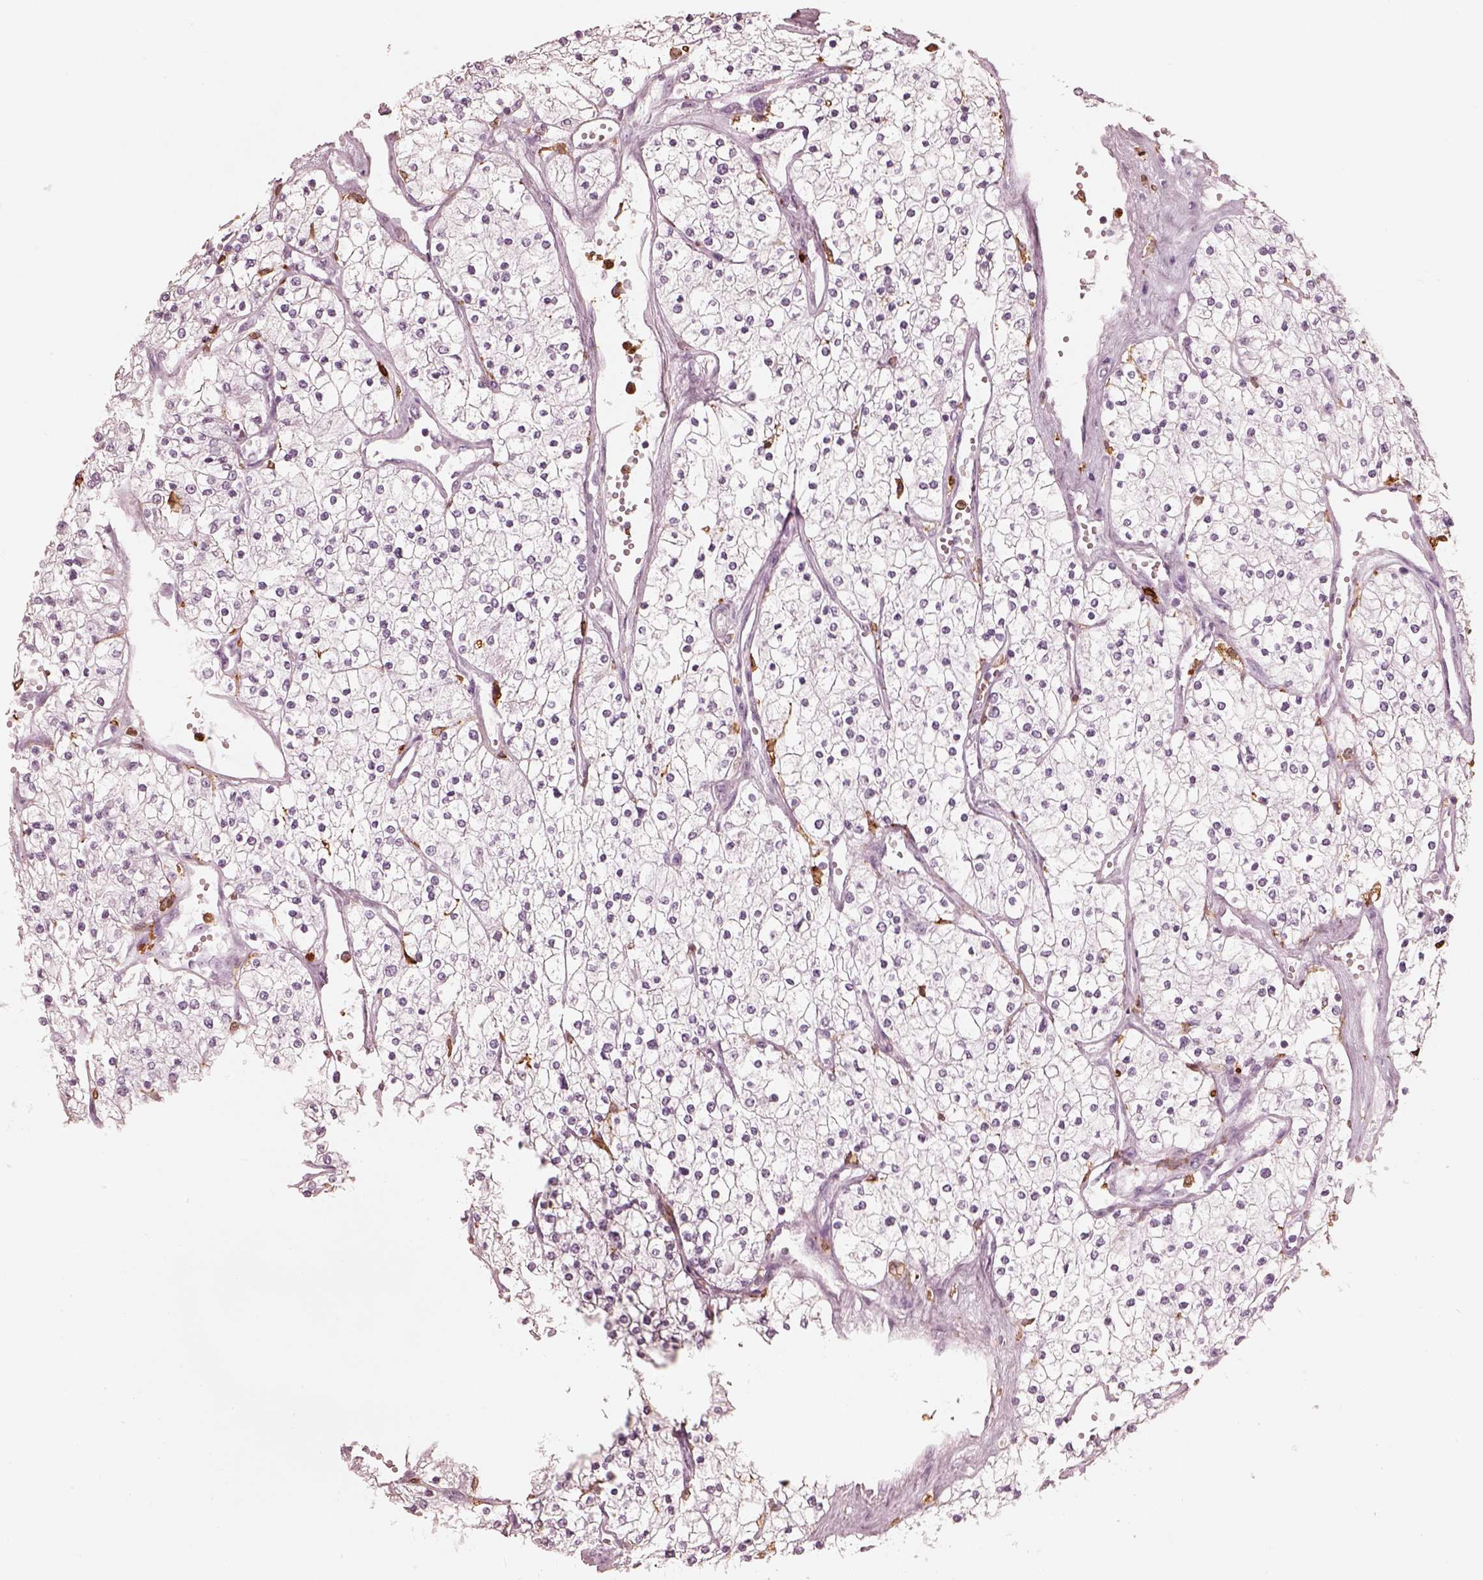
{"staining": {"intensity": "negative", "quantity": "none", "location": "none"}, "tissue": "renal cancer", "cell_type": "Tumor cells", "image_type": "cancer", "snomed": [{"axis": "morphology", "description": "Adenocarcinoma, NOS"}, {"axis": "topography", "description": "Kidney"}], "caption": "DAB (3,3'-diaminobenzidine) immunohistochemical staining of human adenocarcinoma (renal) demonstrates no significant expression in tumor cells.", "gene": "ALOX5", "patient": {"sex": "male", "age": 80}}